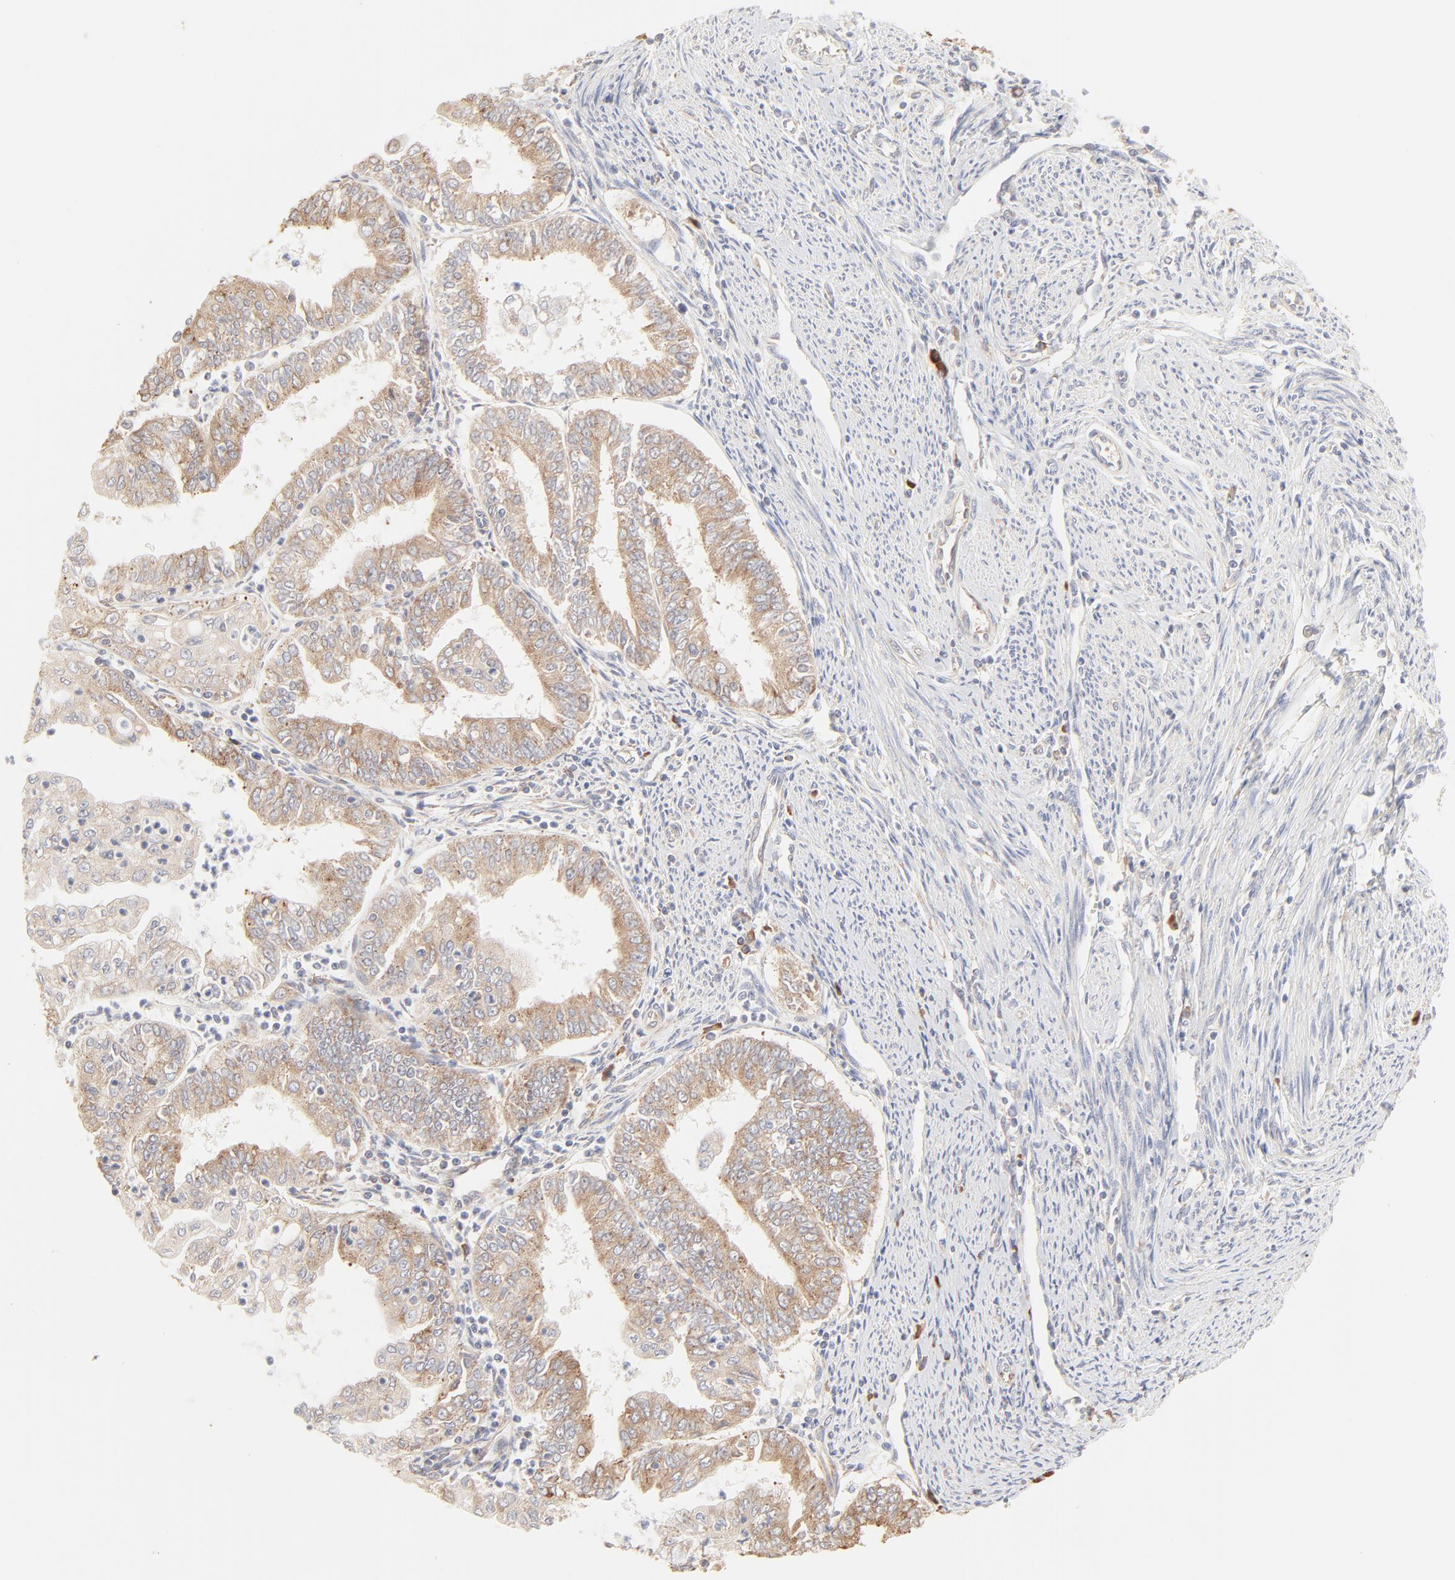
{"staining": {"intensity": "weak", "quantity": ">75%", "location": "cytoplasmic/membranous"}, "tissue": "endometrial cancer", "cell_type": "Tumor cells", "image_type": "cancer", "snomed": [{"axis": "morphology", "description": "Adenocarcinoma, NOS"}, {"axis": "topography", "description": "Endometrium"}], "caption": "Weak cytoplasmic/membranous positivity is present in about >75% of tumor cells in endometrial adenocarcinoma.", "gene": "RPS20", "patient": {"sex": "female", "age": 75}}